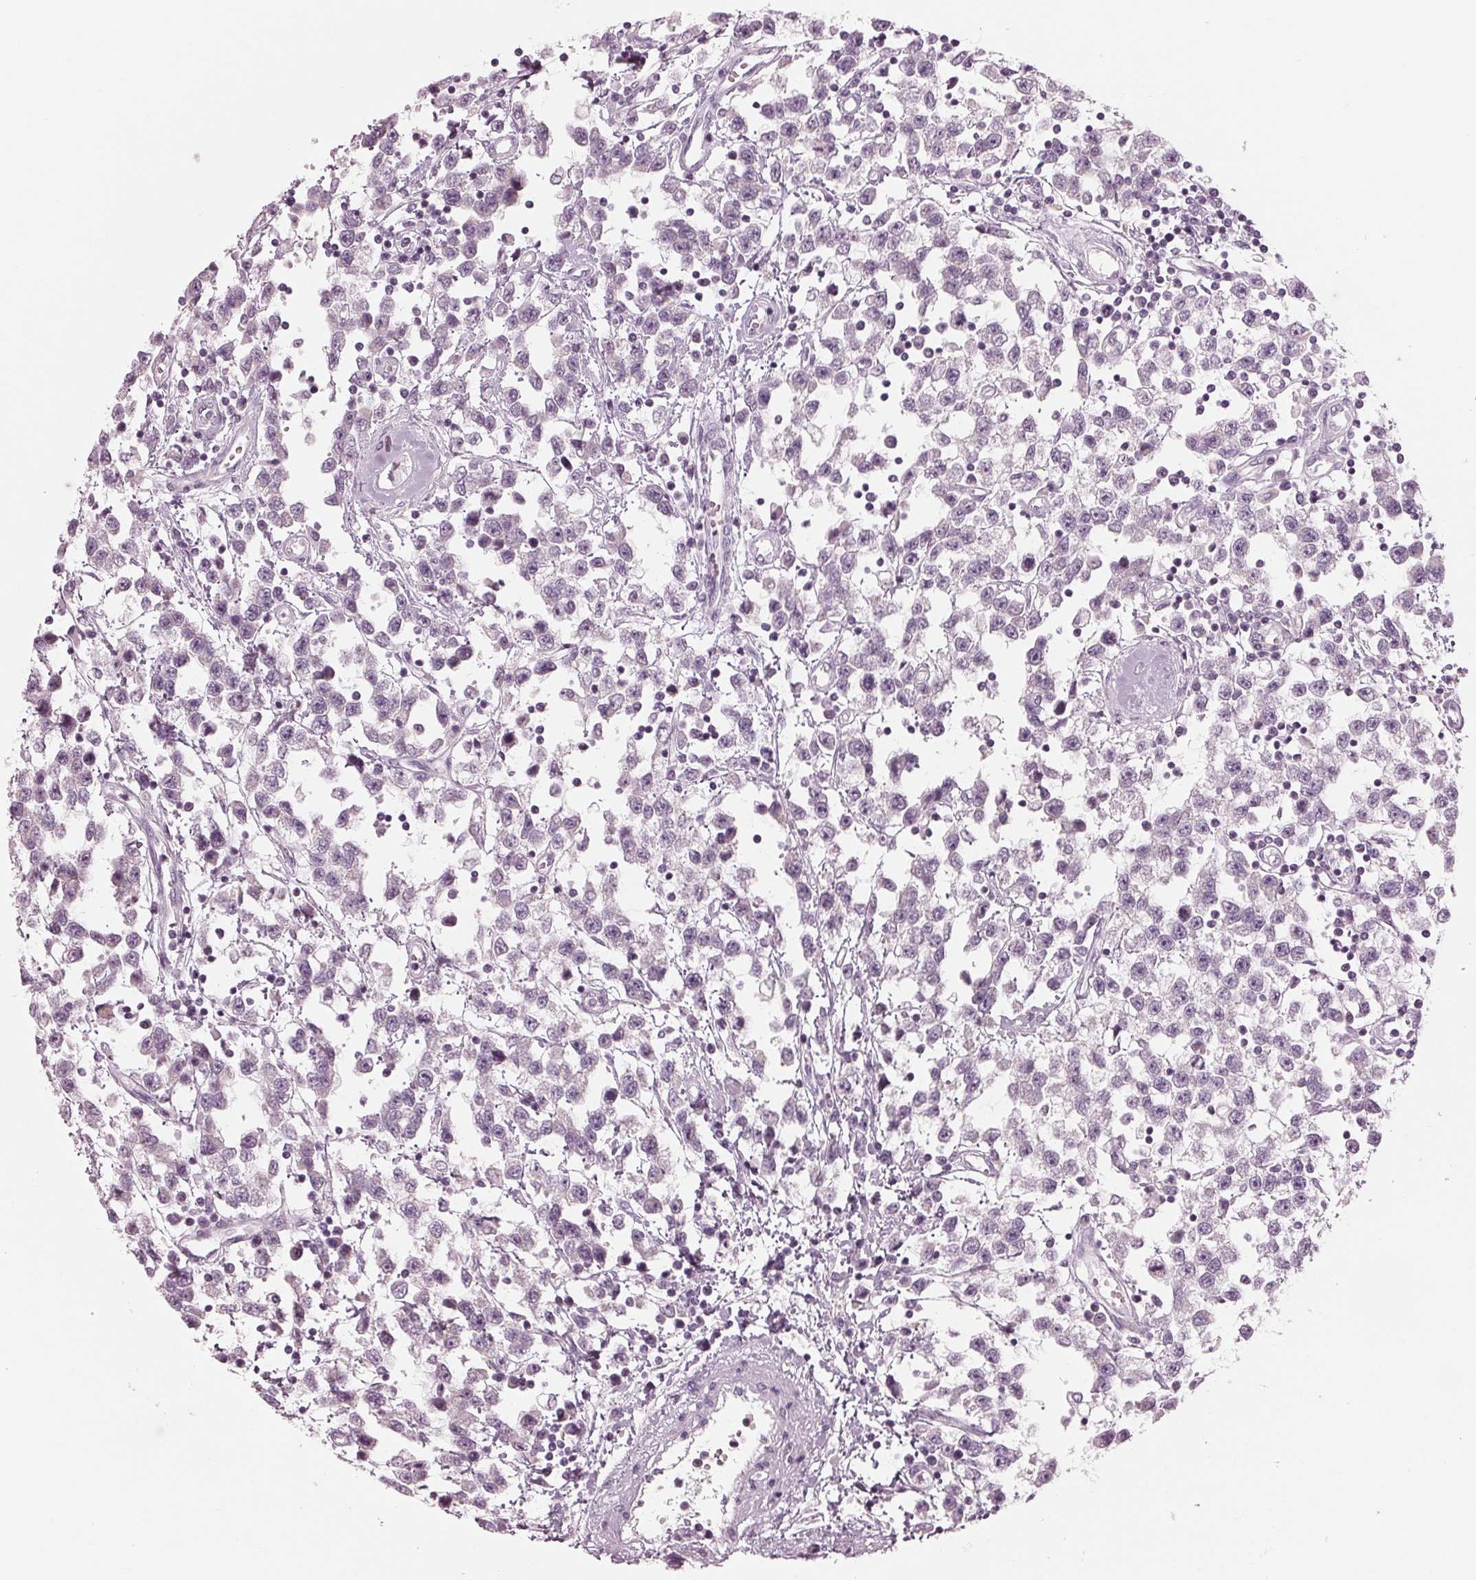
{"staining": {"intensity": "negative", "quantity": "none", "location": "none"}, "tissue": "testis cancer", "cell_type": "Tumor cells", "image_type": "cancer", "snomed": [{"axis": "morphology", "description": "Seminoma, NOS"}, {"axis": "topography", "description": "Testis"}], "caption": "The immunohistochemistry histopathology image has no significant expression in tumor cells of testis cancer tissue. Brightfield microscopy of IHC stained with DAB (brown) and hematoxylin (blue), captured at high magnification.", "gene": "CLN6", "patient": {"sex": "male", "age": 34}}